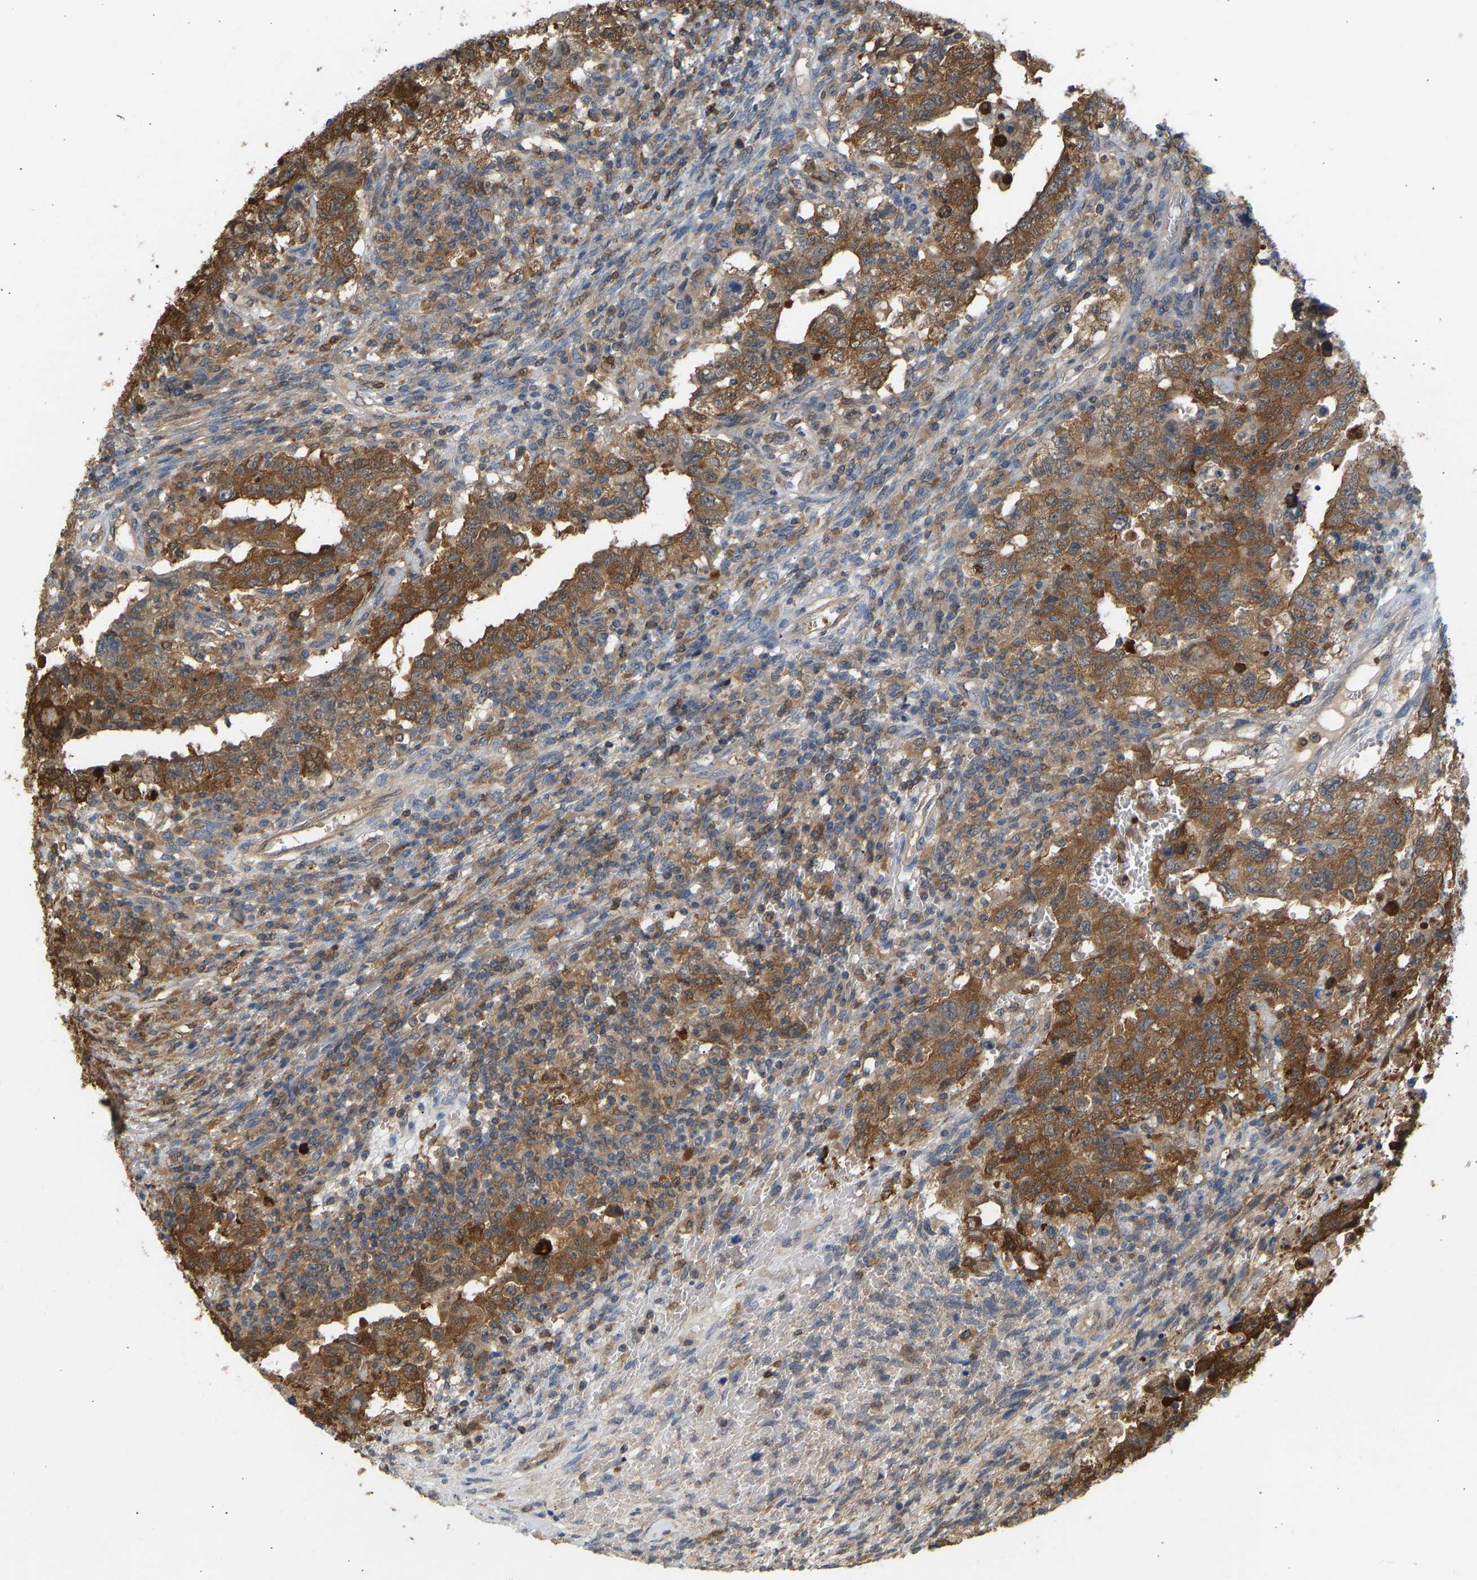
{"staining": {"intensity": "moderate", "quantity": ">75%", "location": "cytoplasmic/membranous"}, "tissue": "testis cancer", "cell_type": "Tumor cells", "image_type": "cancer", "snomed": [{"axis": "morphology", "description": "Carcinoma, Embryonal, NOS"}, {"axis": "topography", "description": "Testis"}], "caption": "Protein positivity by immunohistochemistry exhibits moderate cytoplasmic/membranous expression in approximately >75% of tumor cells in embryonal carcinoma (testis).", "gene": "ENO1", "patient": {"sex": "male", "age": 26}}